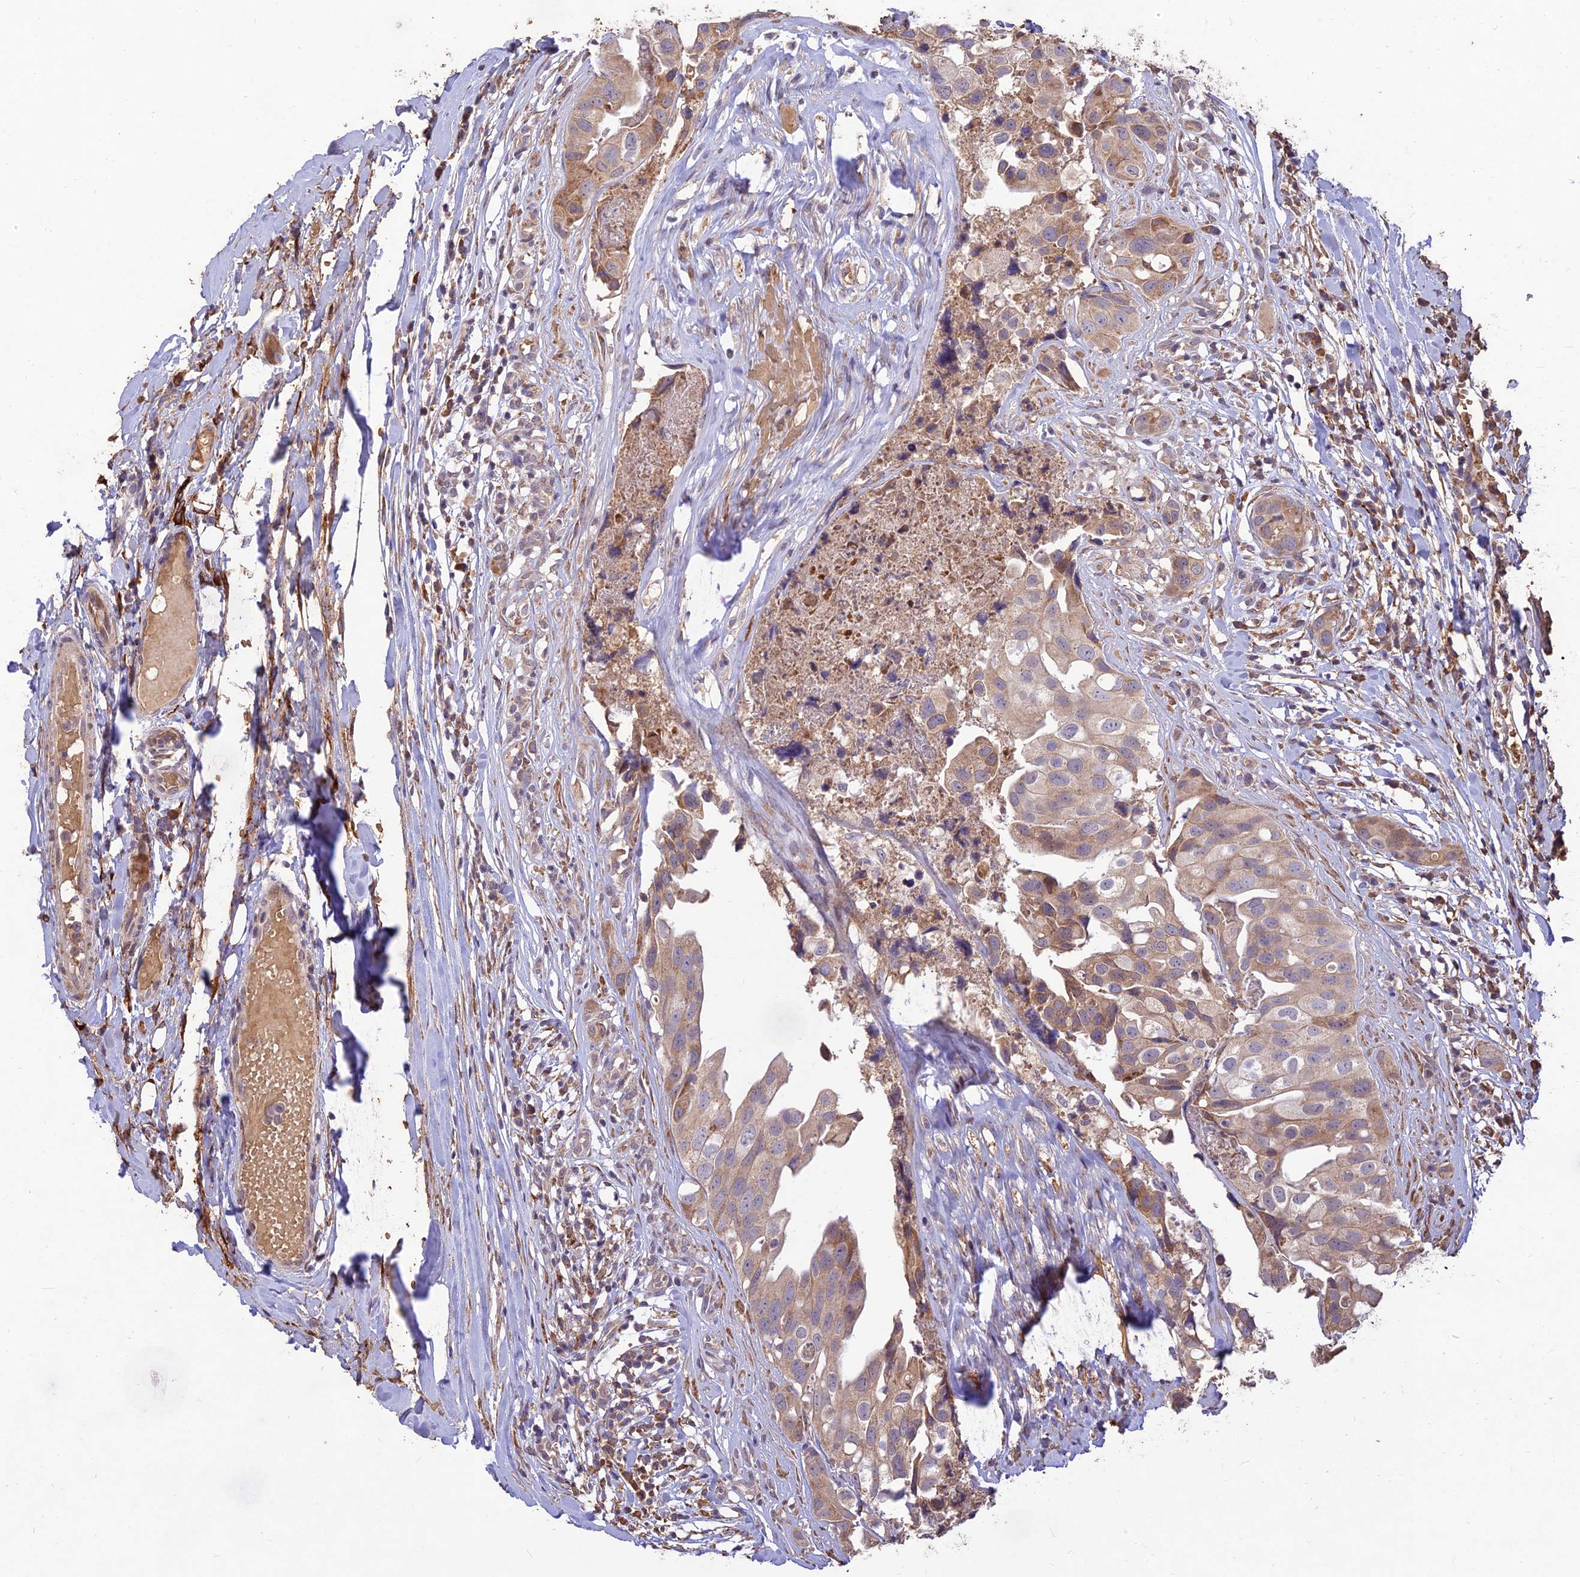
{"staining": {"intensity": "moderate", "quantity": ">75%", "location": "cytoplasmic/membranous"}, "tissue": "head and neck cancer", "cell_type": "Tumor cells", "image_type": "cancer", "snomed": [{"axis": "morphology", "description": "Adenocarcinoma, NOS"}, {"axis": "morphology", "description": "Adenocarcinoma, metastatic, NOS"}, {"axis": "topography", "description": "Head-Neck"}], "caption": "A micrograph showing moderate cytoplasmic/membranous positivity in approximately >75% of tumor cells in head and neck cancer (adenocarcinoma), as visualized by brown immunohistochemical staining.", "gene": "PPP1R11", "patient": {"sex": "male", "age": 75}}